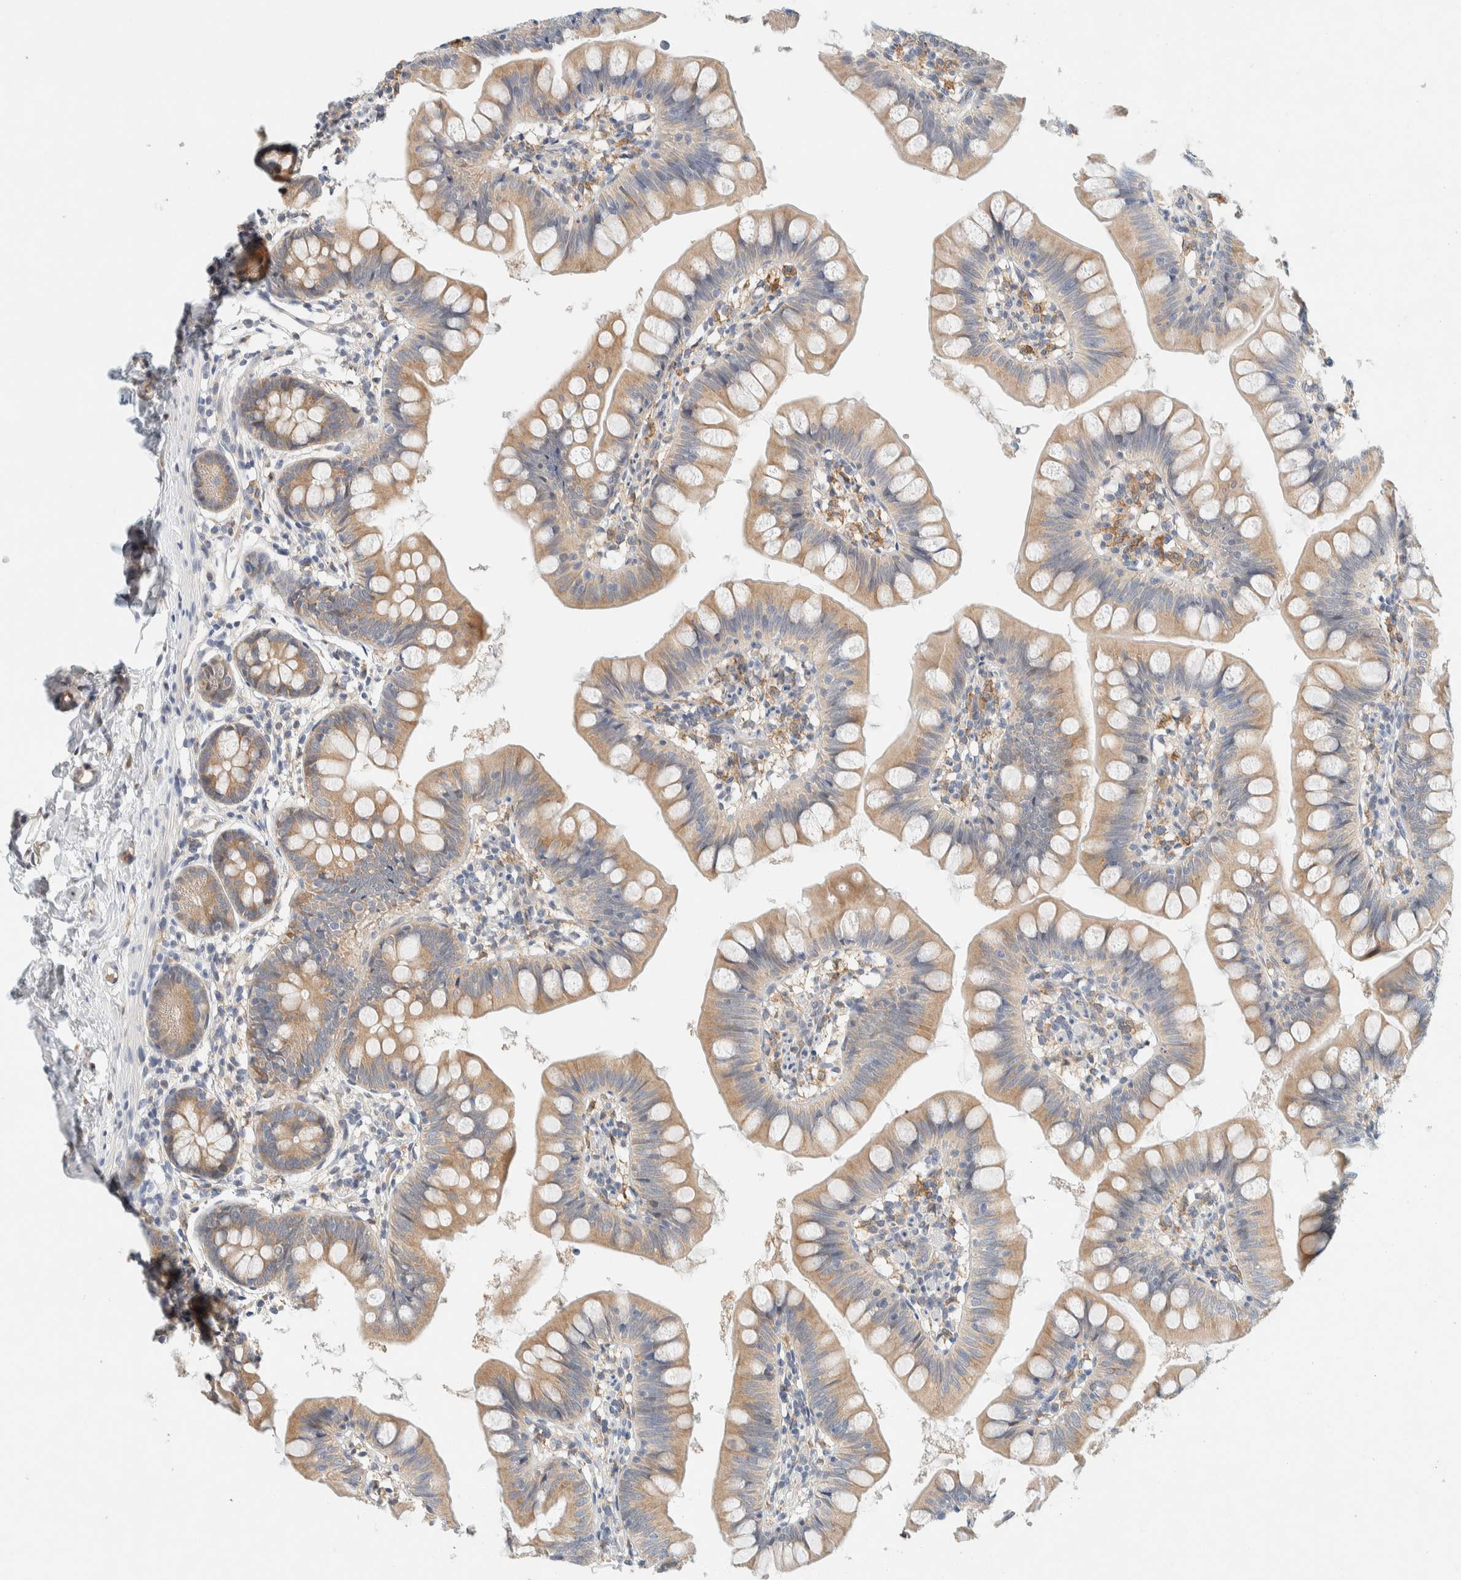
{"staining": {"intensity": "strong", "quantity": "25%-75%", "location": "cytoplasmic/membranous"}, "tissue": "small intestine", "cell_type": "Glandular cells", "image_type": "normal", "snomed": [{"axis": "morphology", "description": "Normal tissue, NOS"}, {"axis": "topography", "description": "Small intestine"}], "caption": "DAB immunohistochemical staining of normal human small intestine displays strong cytoplasmic/membranous protein positivity in approximately 25%-75% of glandular cells.", "gene": "SUMF2", "patient": {"sex": "male", "age": 7}}